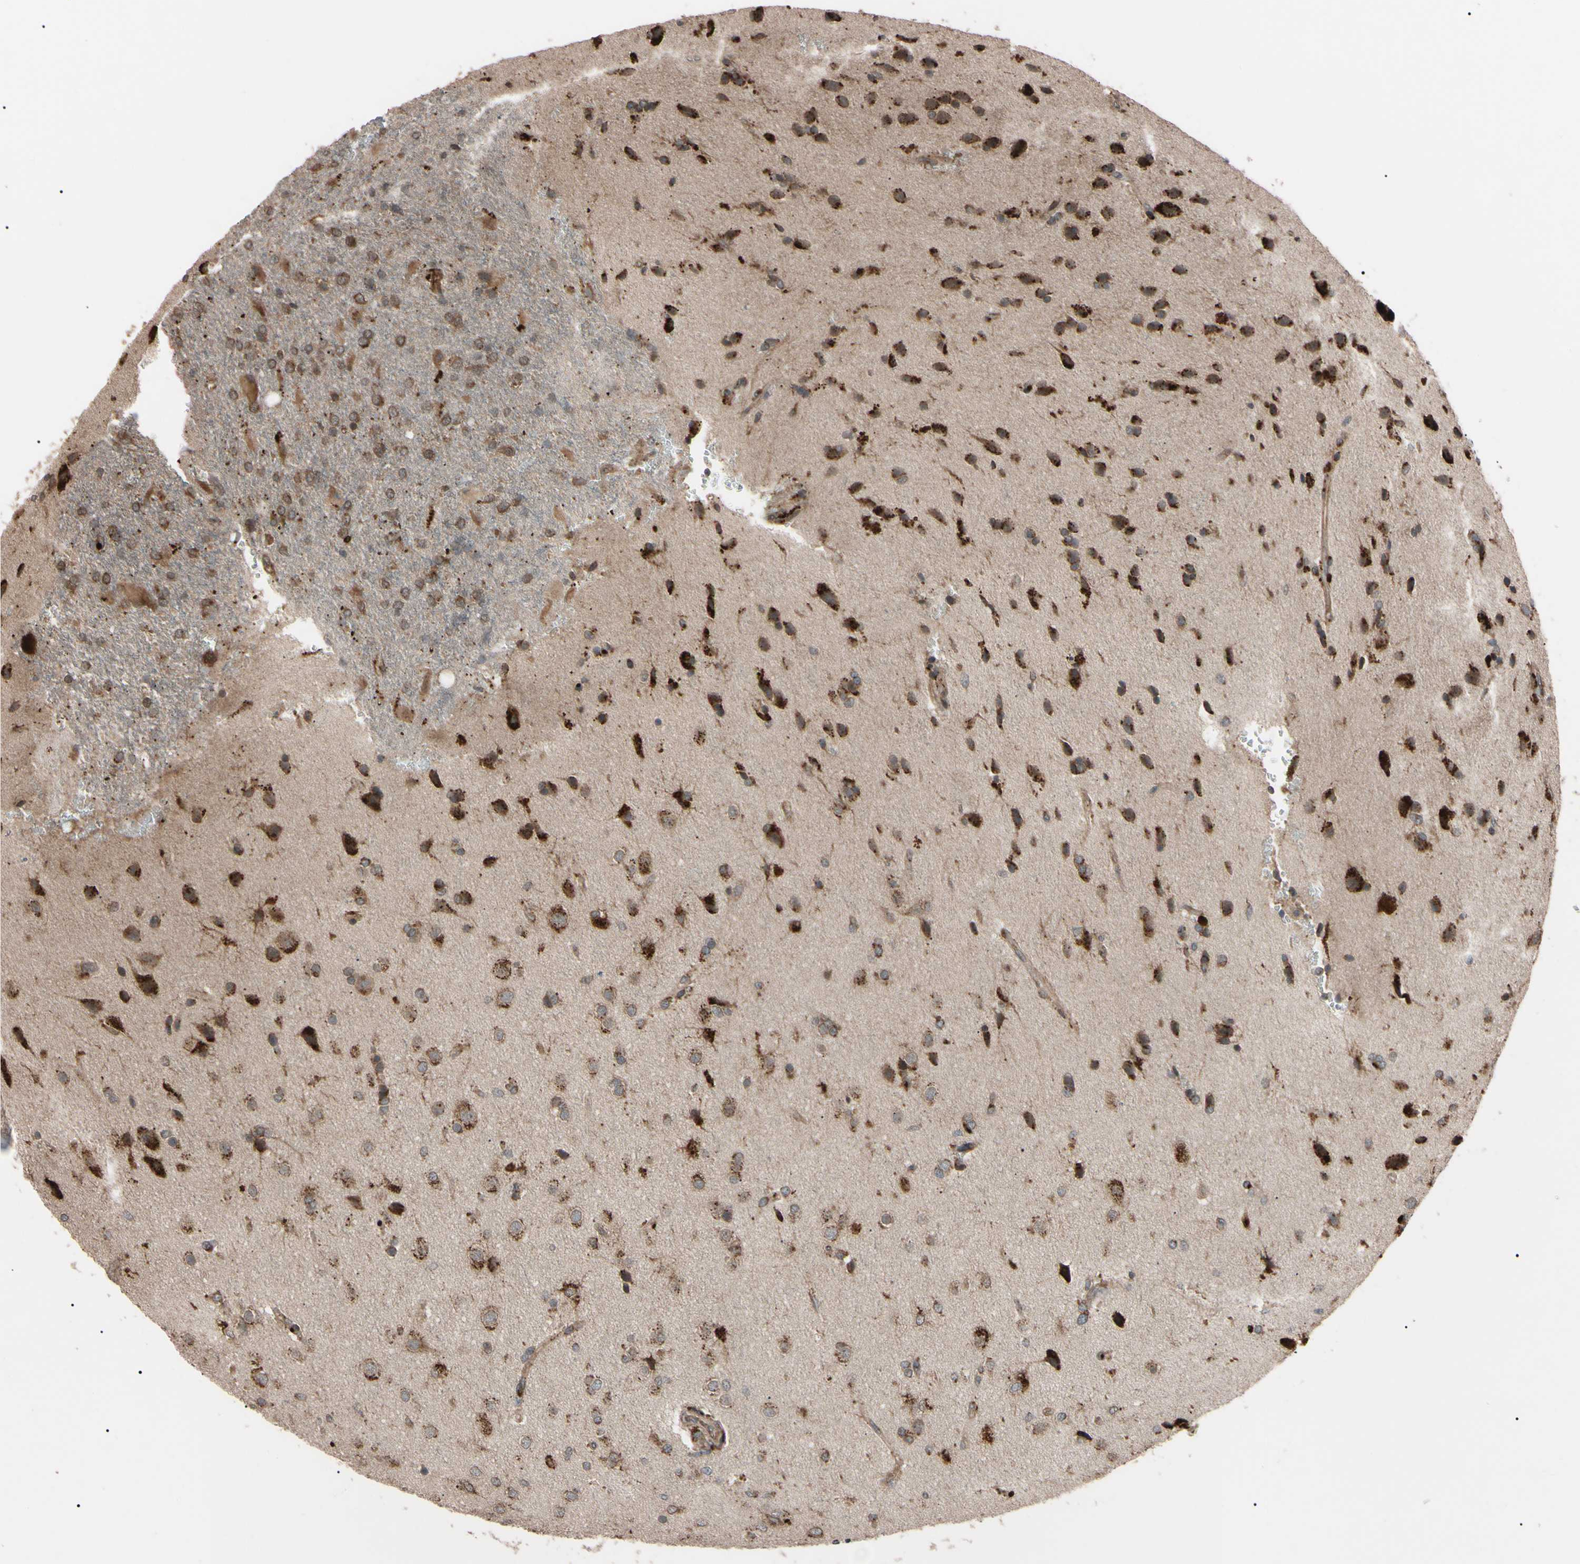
{"staining": {"intensity": "strong", "quantity": ">75%", "location": "cytoplasmic/membranous"}, "tissue": "glioma", "cell_type": "Tumor cells", "image_type": "cancer", "snomed": [{"axis": "morphology", "description": "Glioma, malignant, High grade"}, {"axis": "topography", "description": "Brain"}], "caption": "Protein staining by IHC reveals strong cytoplasmic/membranous expression in approximately >75% of tumor cells in glioma. (DAB IHC, brown staining for protein, blue staining for nuclei).", "gene": "GUCY1B1", "patient": {"sex": "male", "age": 71}}